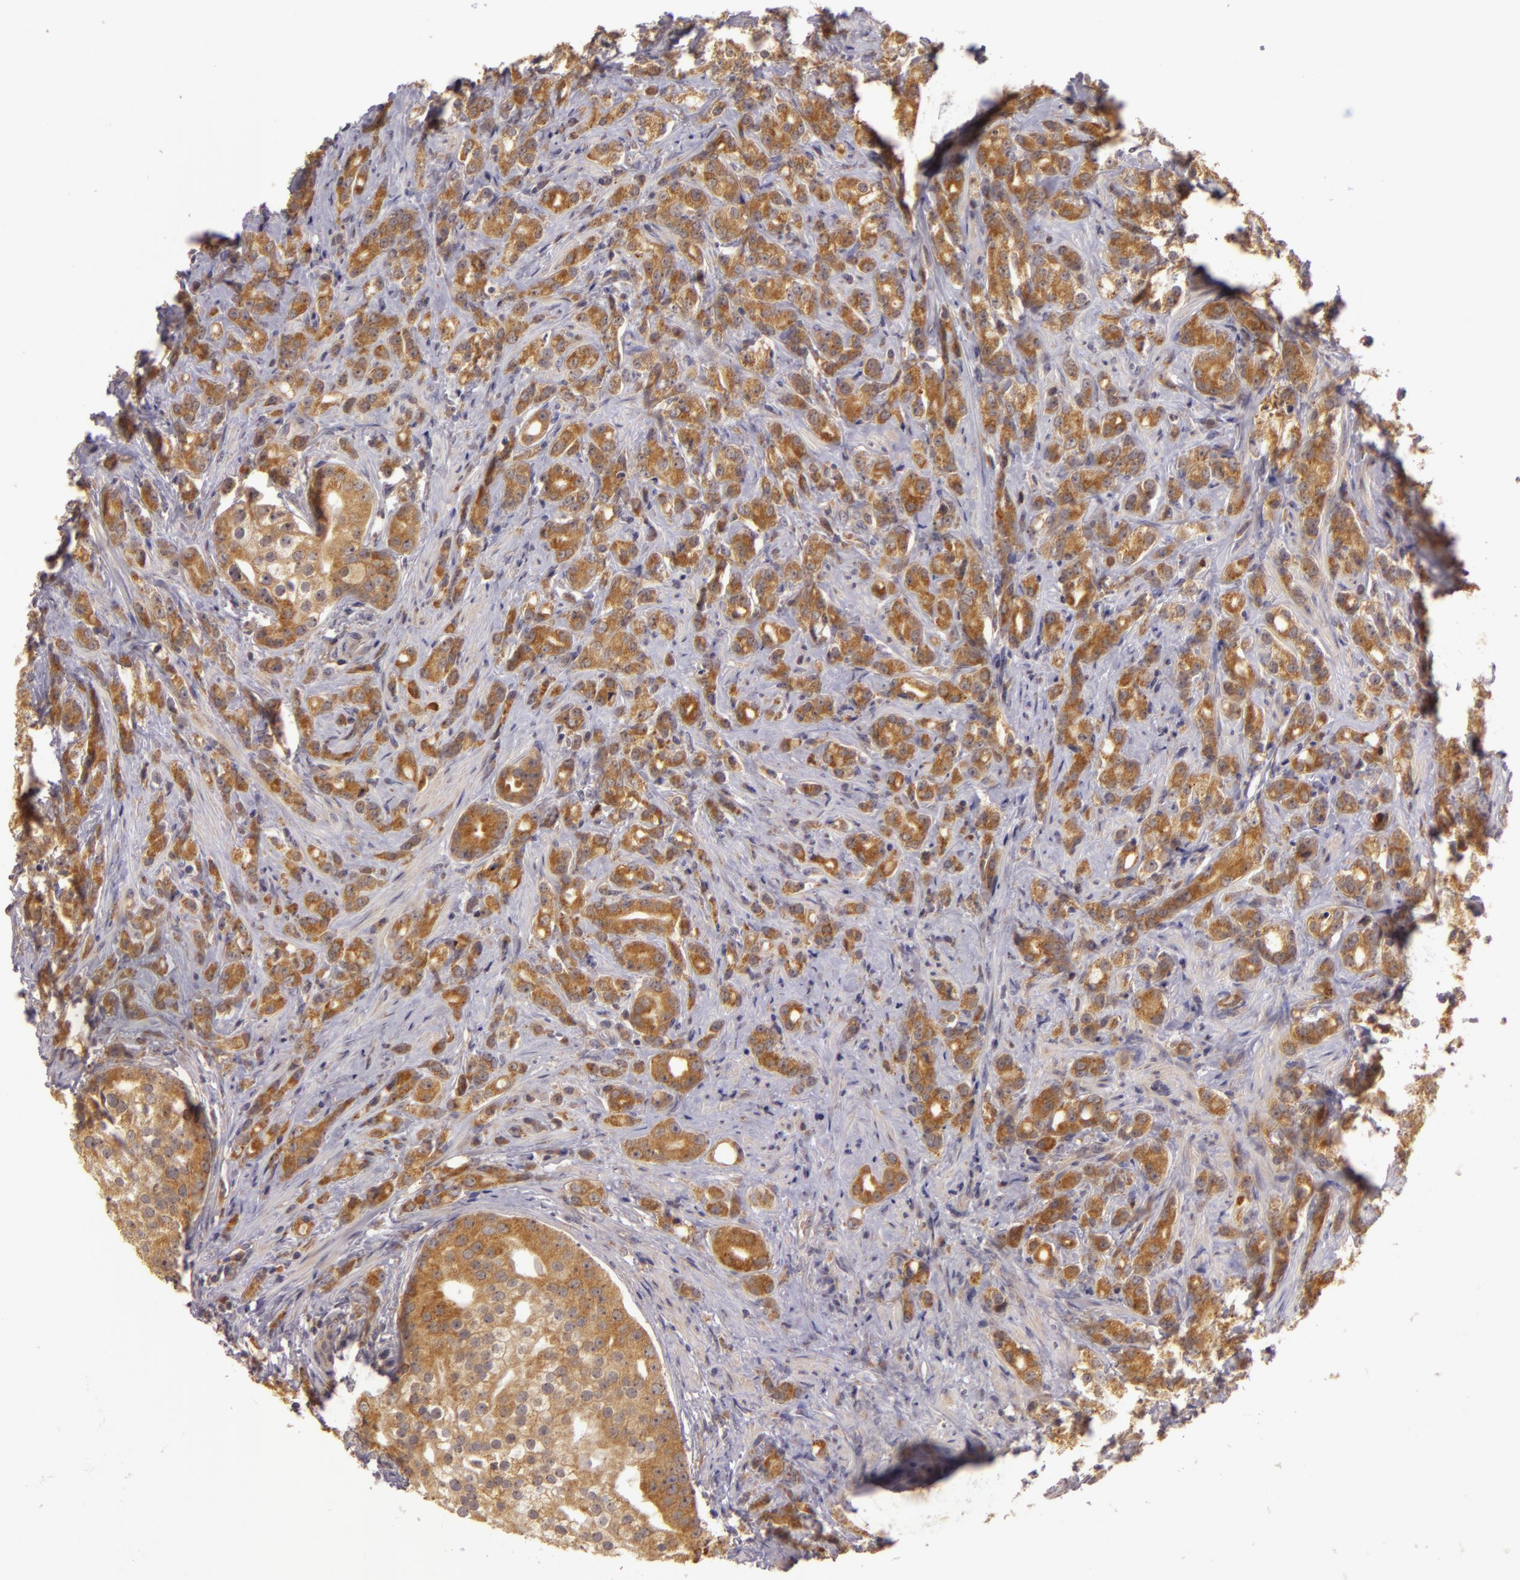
{"staining": {"intensity": "moderate", "quantity": ">75%", "location": "cytoplasmic/membranous"}, "tissue": "prostate cancer", "cell_type": "Tumor cells", "image_type": "cancer", "snomed": [{"axis": "morphology", "description": "Adenocarcinoma, Medium grade"}, {"axis": "topography", "description": "Prostate"}], "caption": "This image demonstrates immunohistochemistry (IHC) staining of human prostate cancer, with medium moderate cytoplasmic/membranous staining in approximately >75% of tumor cells.", "gene": "PPP1R3F", "patient": {"sex": "male", "age": 59}}